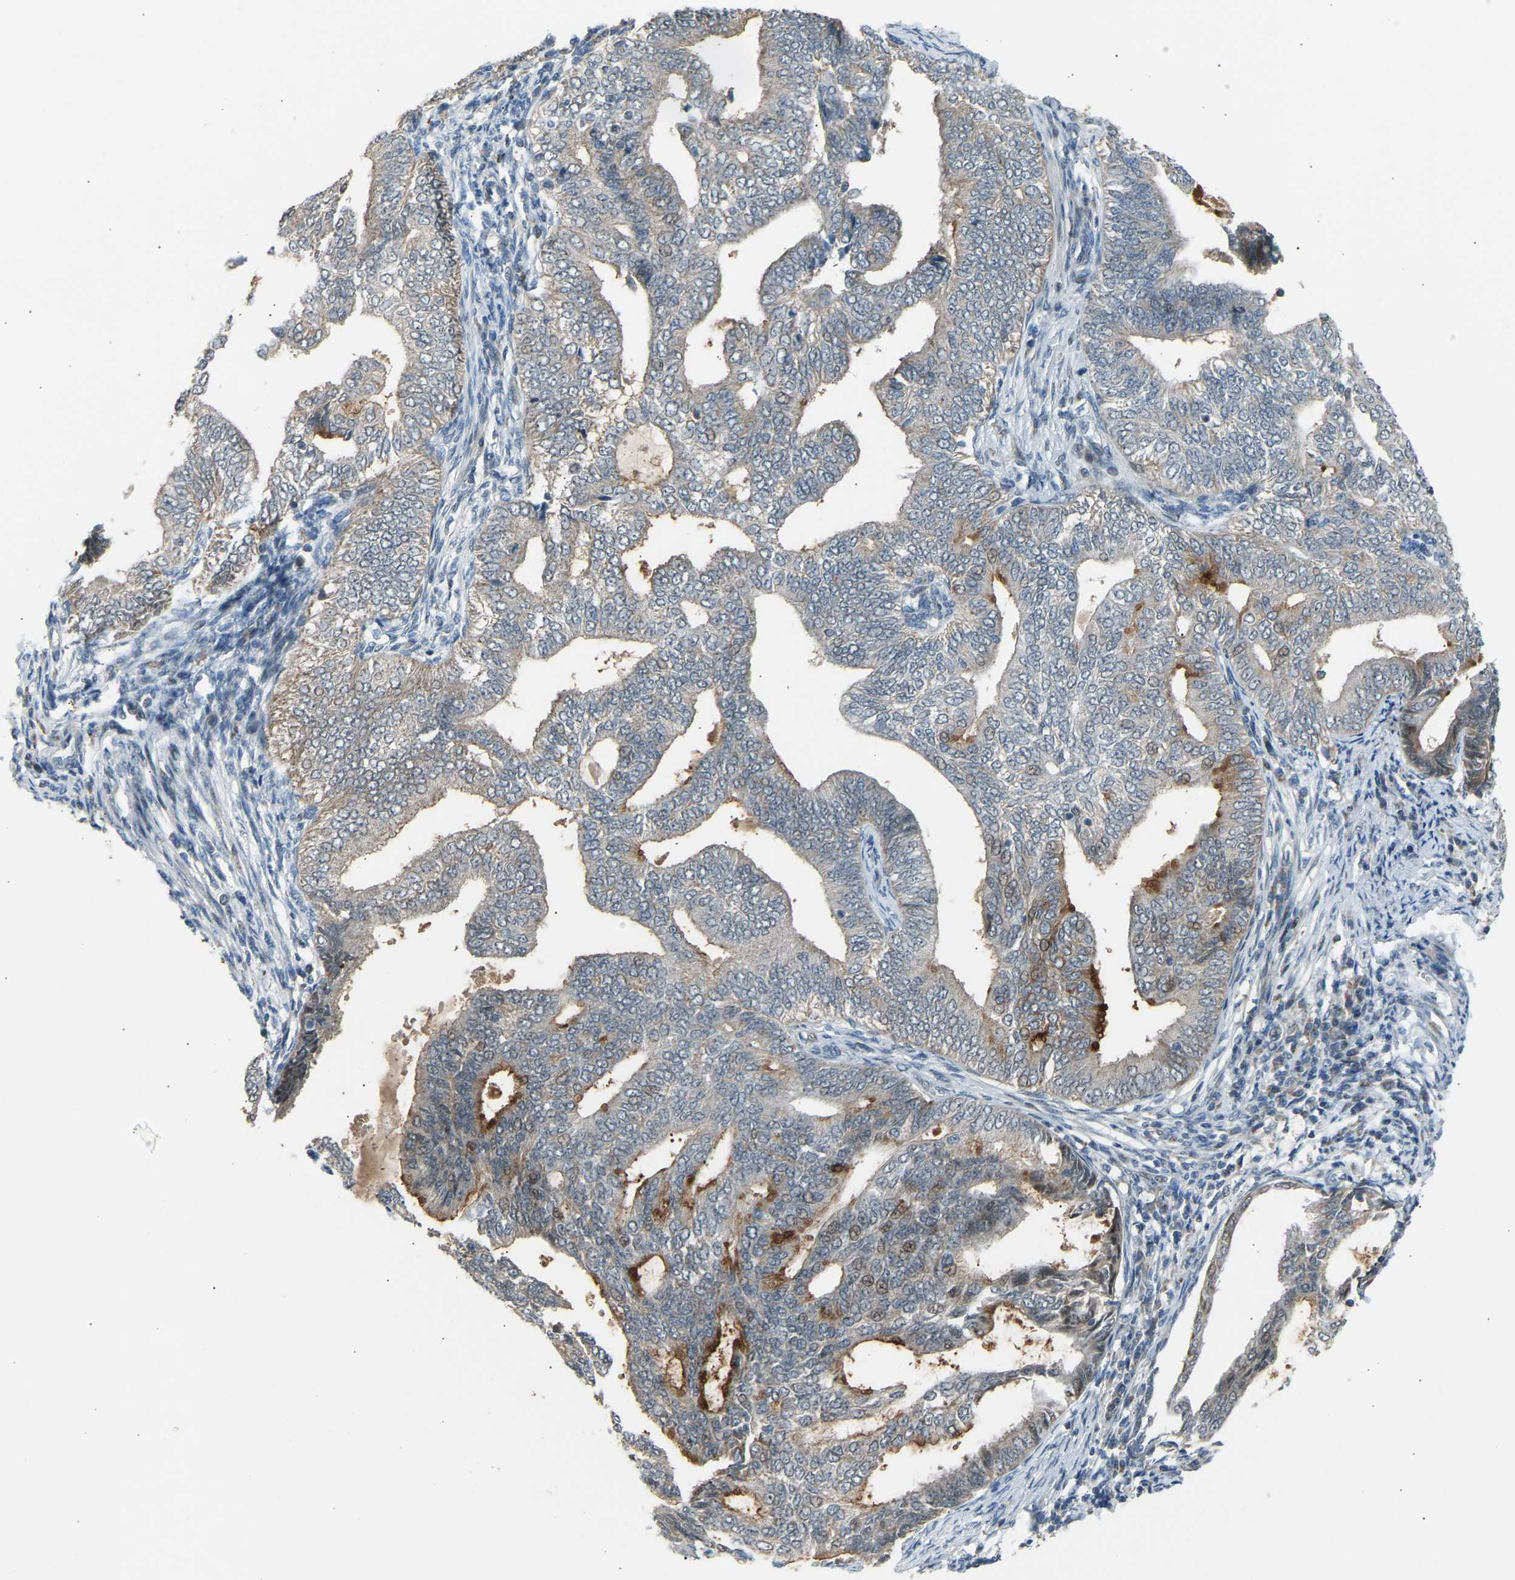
{"staining": {"intensity": "moderate", "quantity": "<25%", "location": "cytoplasmic/membranous,nuclear"}, "tissue": "endometrial cancer", "cell_type": "Tumor cells", "image_type": "cancer", "snomed": [{"axis": "morphology", "description": "Adenocarcinoma, NOS"}, {"axis": "topography", "description": "Endometrium"}], "caption": "Endometrial cancer stained with DAB (3,3'-diaminobenzidine) immunohistochemistry reveals low levels of moderate cytoplasmic/membranous and nuclear expression in about <25% of tumor cells.", "gene": "VPS41", "patient": {"sex": "female", "age": 58}}